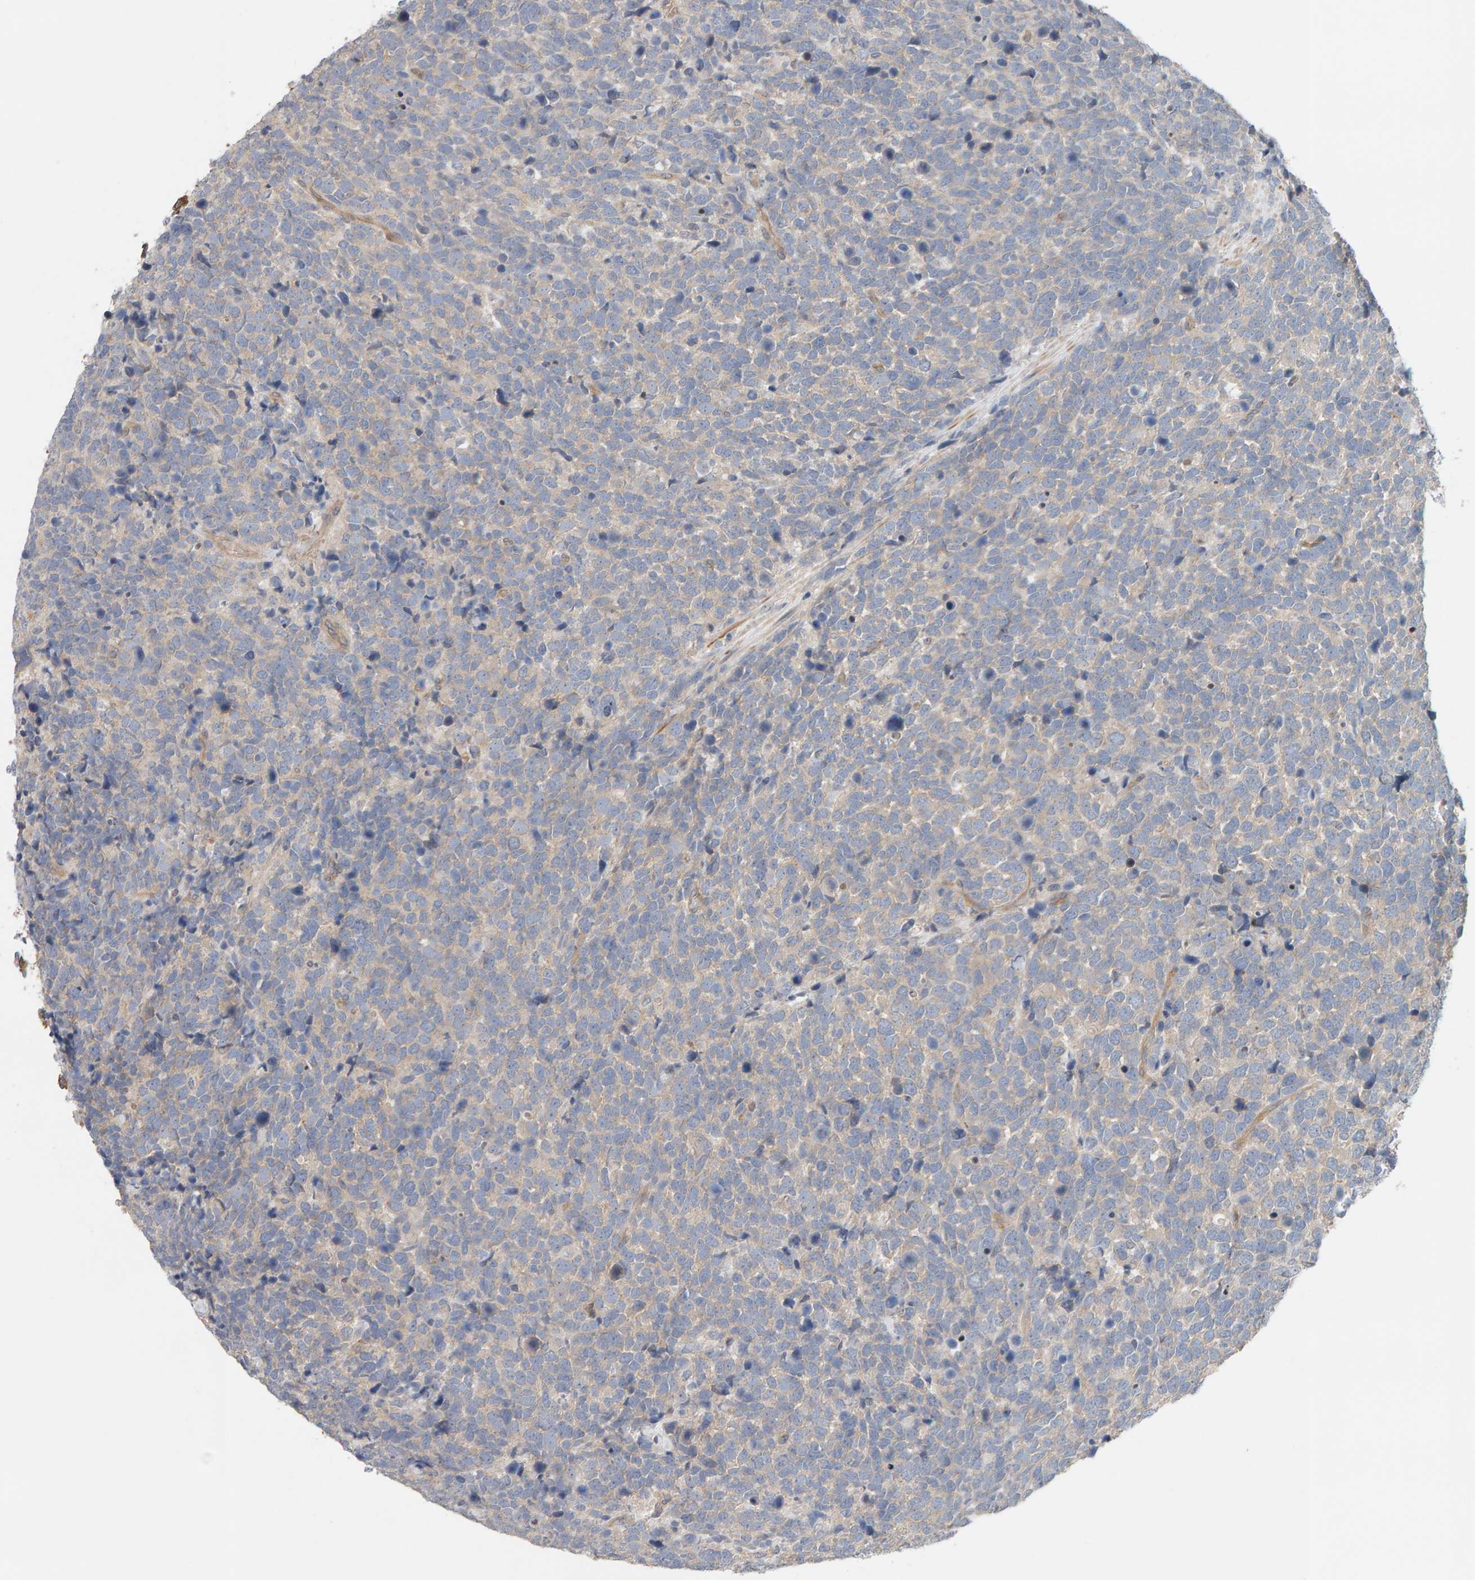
{"staining": {"intensity": "weak", "quantity": "25%-75%", "location": "cytoplasmic/membranous"}, "tissue": "urothelial cancer", "cell_type": "Tumor cells", "image_type": "cancer", "snomed": [{"axis": "morphology", "description": "Urothelial carcinoma, High grade"}, {"axis": "topography", "description": "Urinary bladder"}], "caption": "Immunohistochemistry image of neoplastic tissue: urothelial cancer stained using immunohistochemistry (IHC) displays low levels of weak protein expression localized specifically in the cytoplasmic/membranous of tumor cells, appearing as a cytoplasmic/membranous brown color.", "gene": "PPP1R16A", "patient": {"sex": "female", "age": 82}}